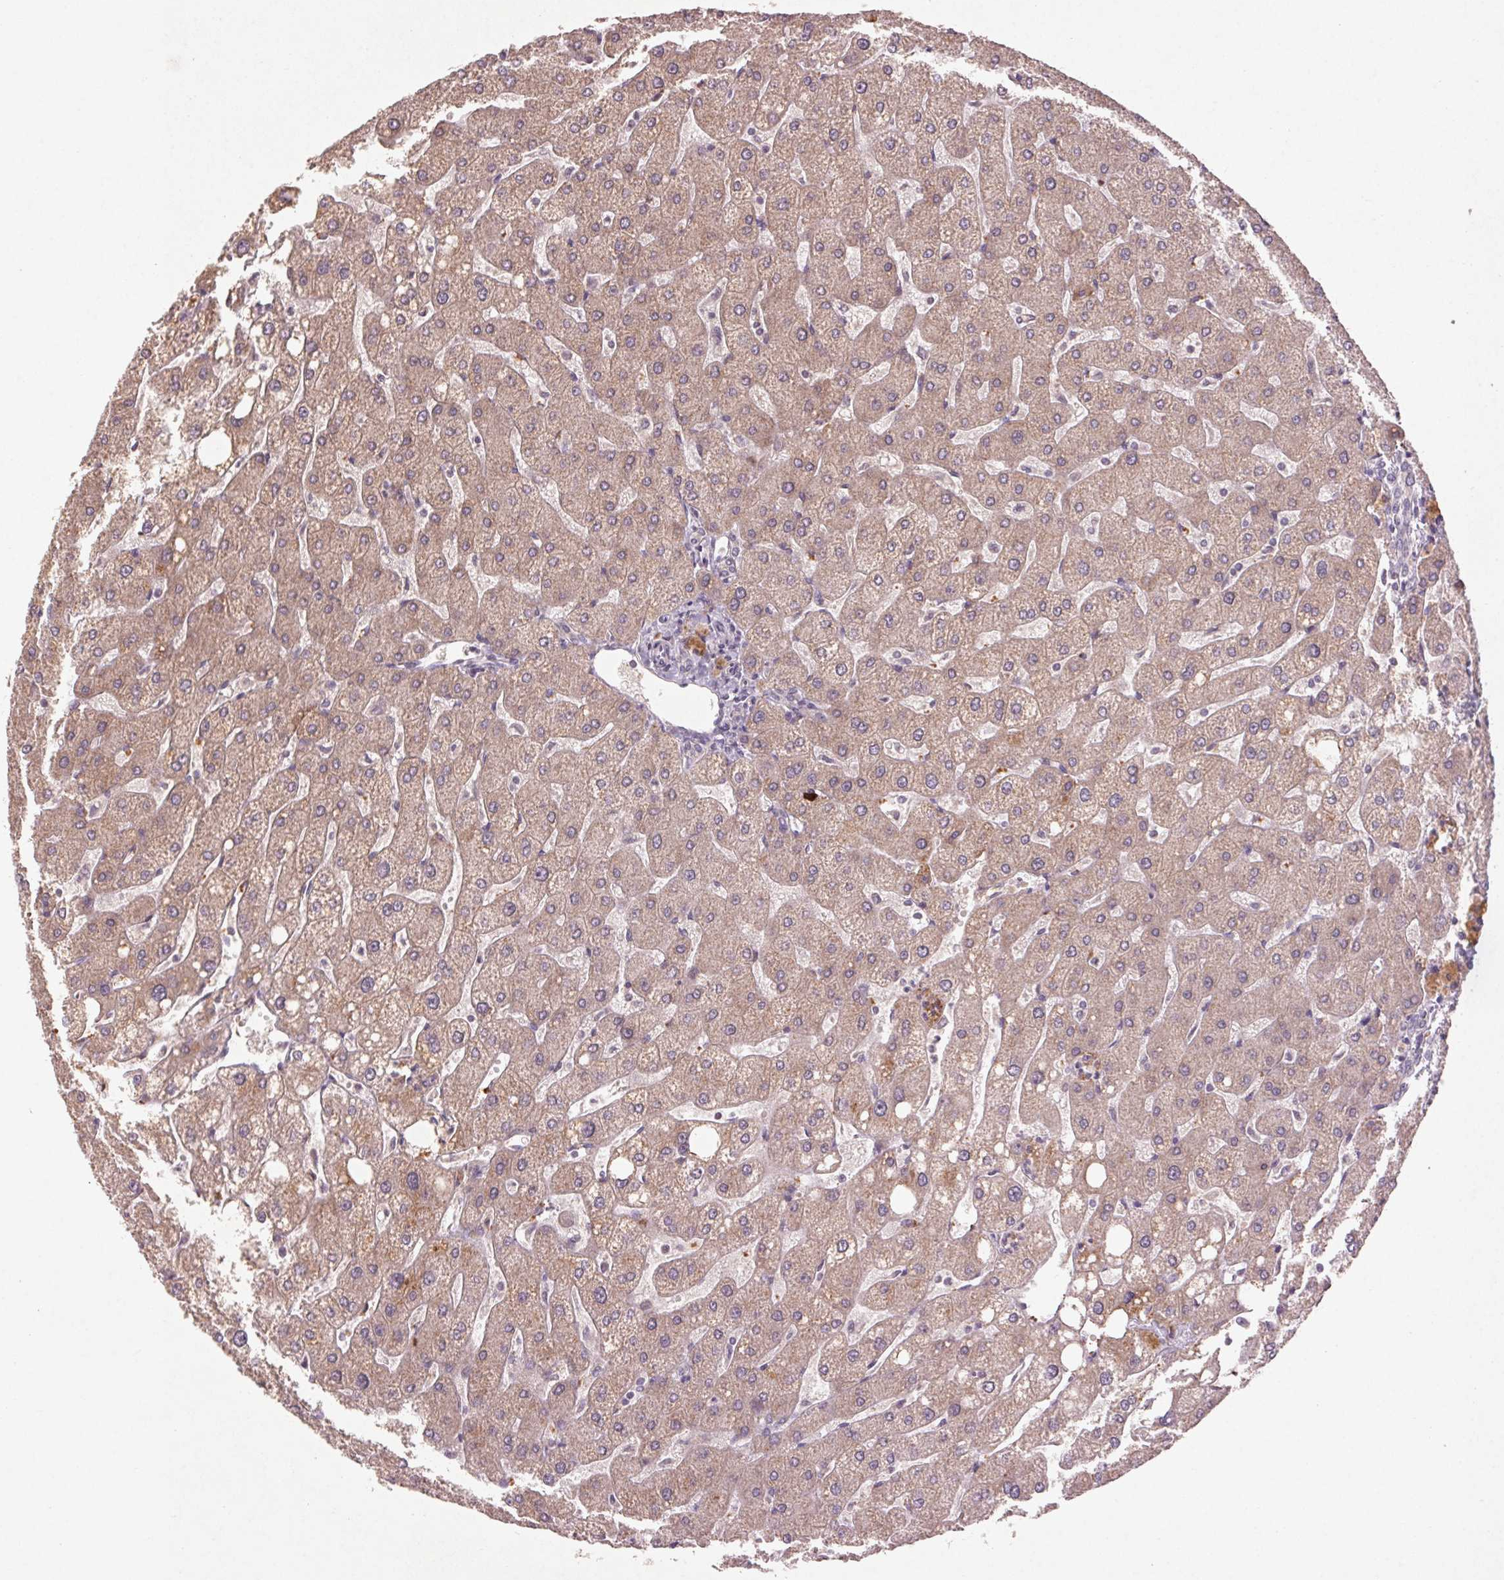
{"staining": {"intensity": "negative", "quantity": "none", "location": "none"}, "tissue": "liver", "cell_type": "Cholangiocytes", "image_type": "normal", "snomed": [{"axis": "morphology", "description": "Normal tissue, NOS"}, {"axis": "topography", "description": "Liver"}], "caption": "The histopathology image reveals no staining of cholangiocytes in normal liver. Nuclei are stained in blue.", "gene": "ENSG00000255641", "patient": {"sex": "male", "age": 67}}